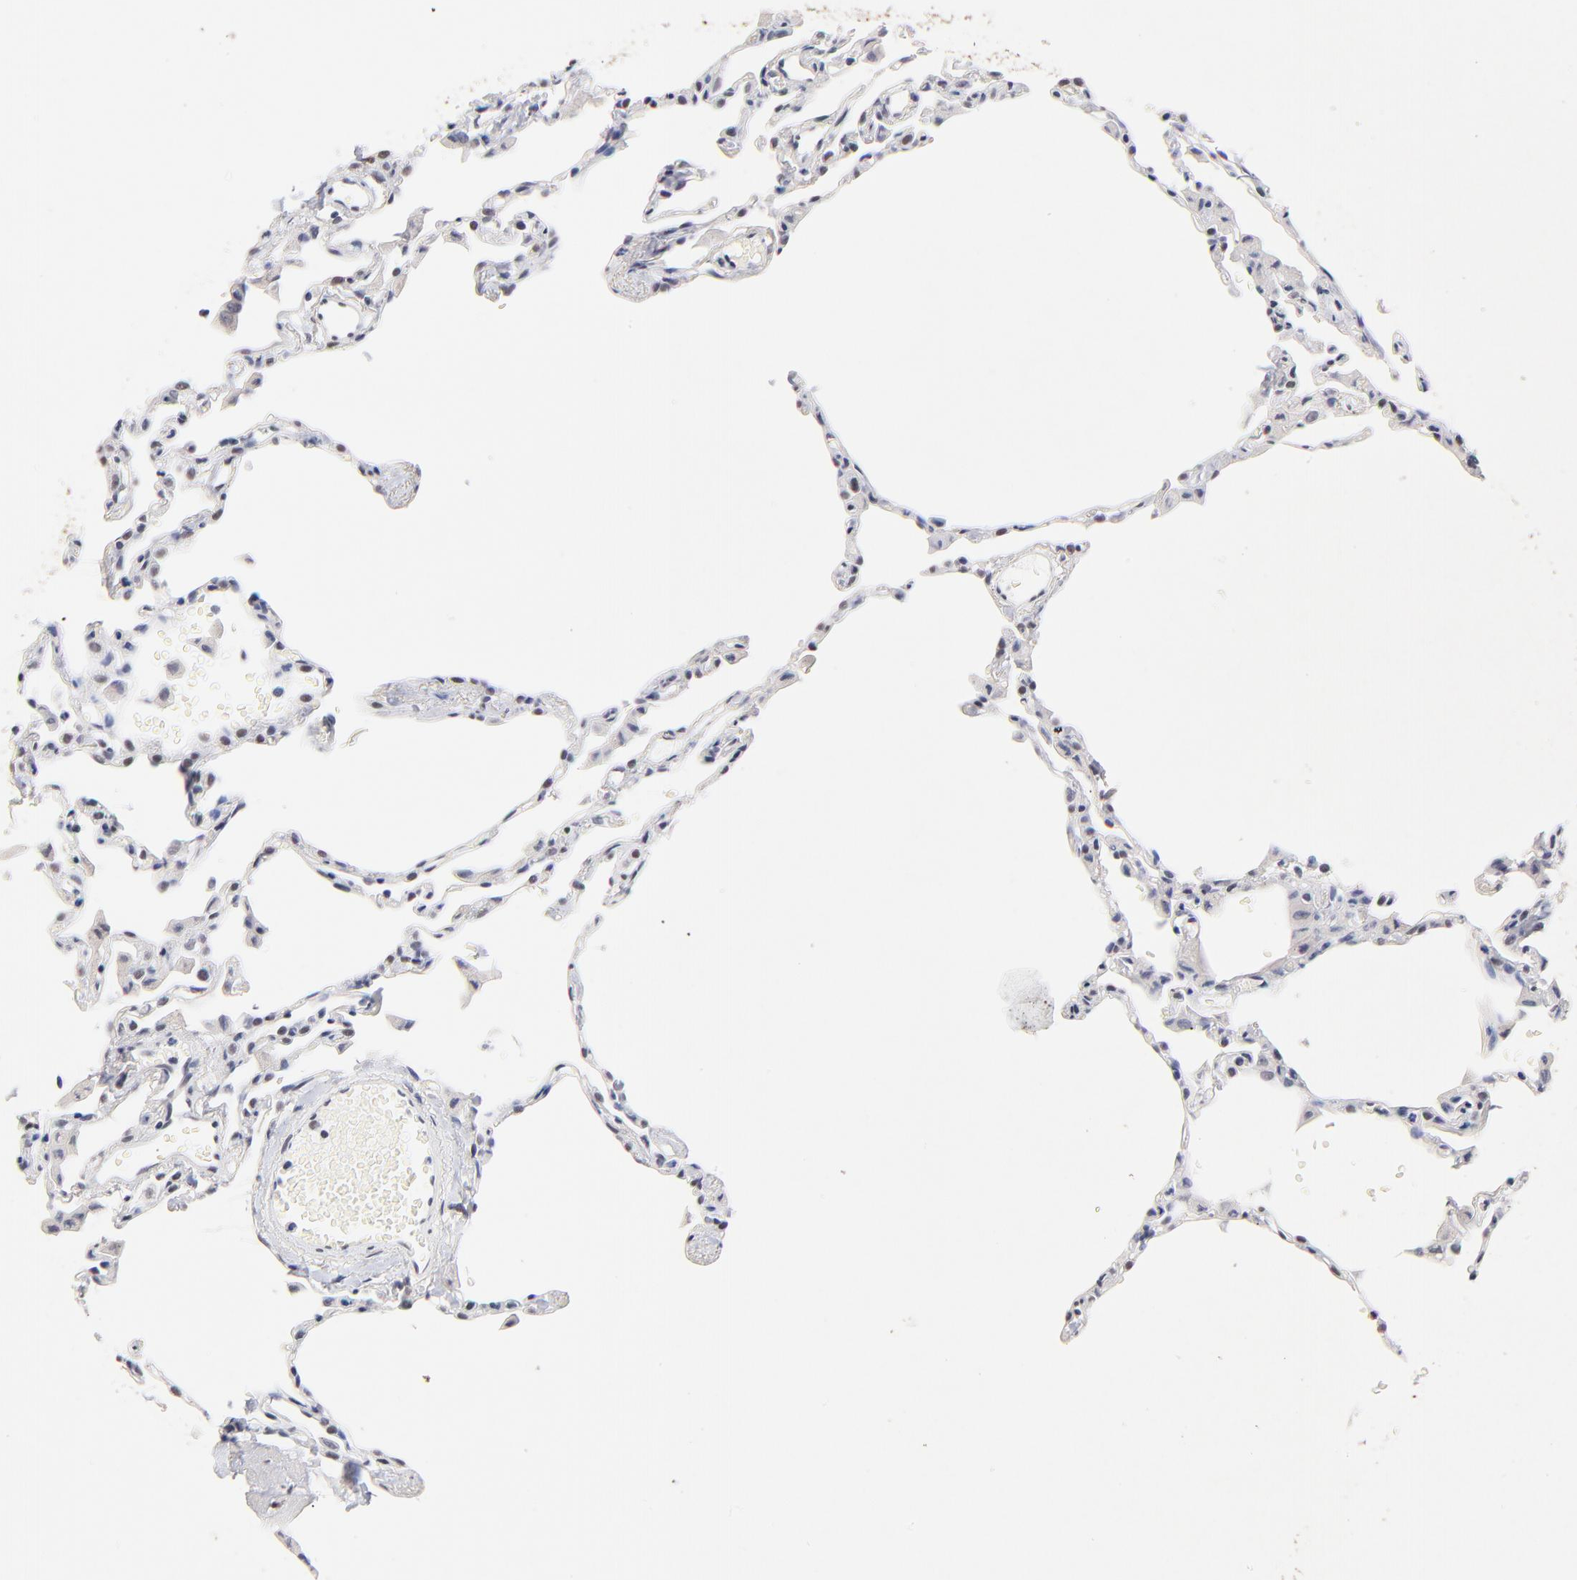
{"staining": {"intensity": "weak", "quantity": "<25%", "location": "nuclear"}, "tissue": "lung", "cell_type": "Alveolar cells", "image_type": "normal", "snomed": [{"axis": "morphology", "description": "Normal tissue, NOS"}, {"axis": "topography", "description": "Lung"}], "caption": "Benign lung was stained to show a protein in brown. There is no significant staining in alveolar cells. The staining is performed using DAB (3,3'-diaminobenzidine) brown chromogen with nuclei counter-stained in using hematoxylin.", "gene": "ZNF74", "patient": {"sex": "female", "age": 49}}